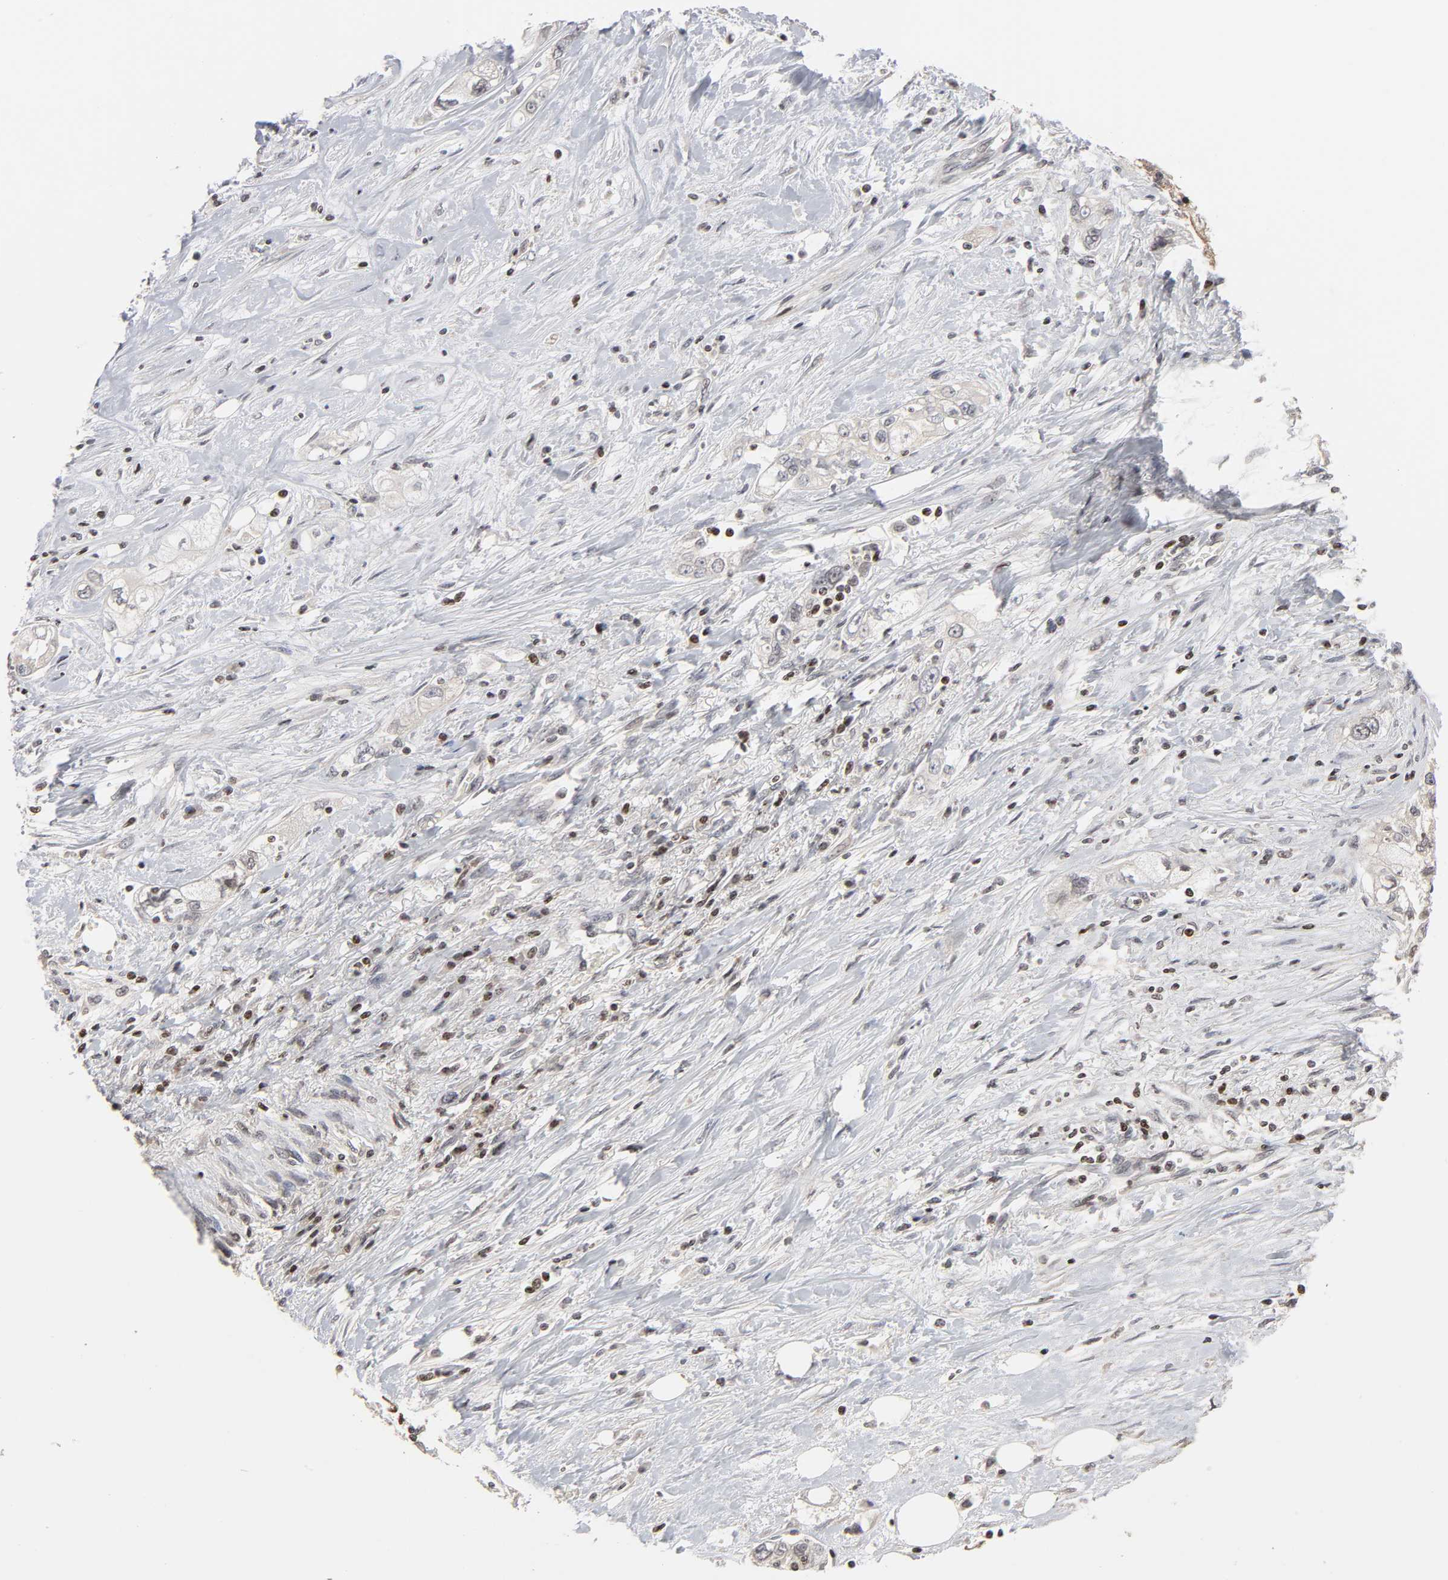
{"staining": {"intensity": "weak", "quantity": "<25%", "location": "cytoplasmic/membranous"}, "tissue": "pancreatic cancer", "cell_type": "Tumor cells", "image_type": "cancer", "snomed": [{"axis": "morphology", "description": "Adenocarcinoma, NOS"}, {"axis": "topography", "description": "Pancreas"}], "caption": "Tumor cells are negative for brown protein staining in adenocarcinoma (pancreatic). (DAB (3,3'-diaminobenzidine) immunohistochemistry visualized using brightfield microscopy, high magnification).", "gene": "ZNF473", "patient": {"sex": "male", "age": 70}}